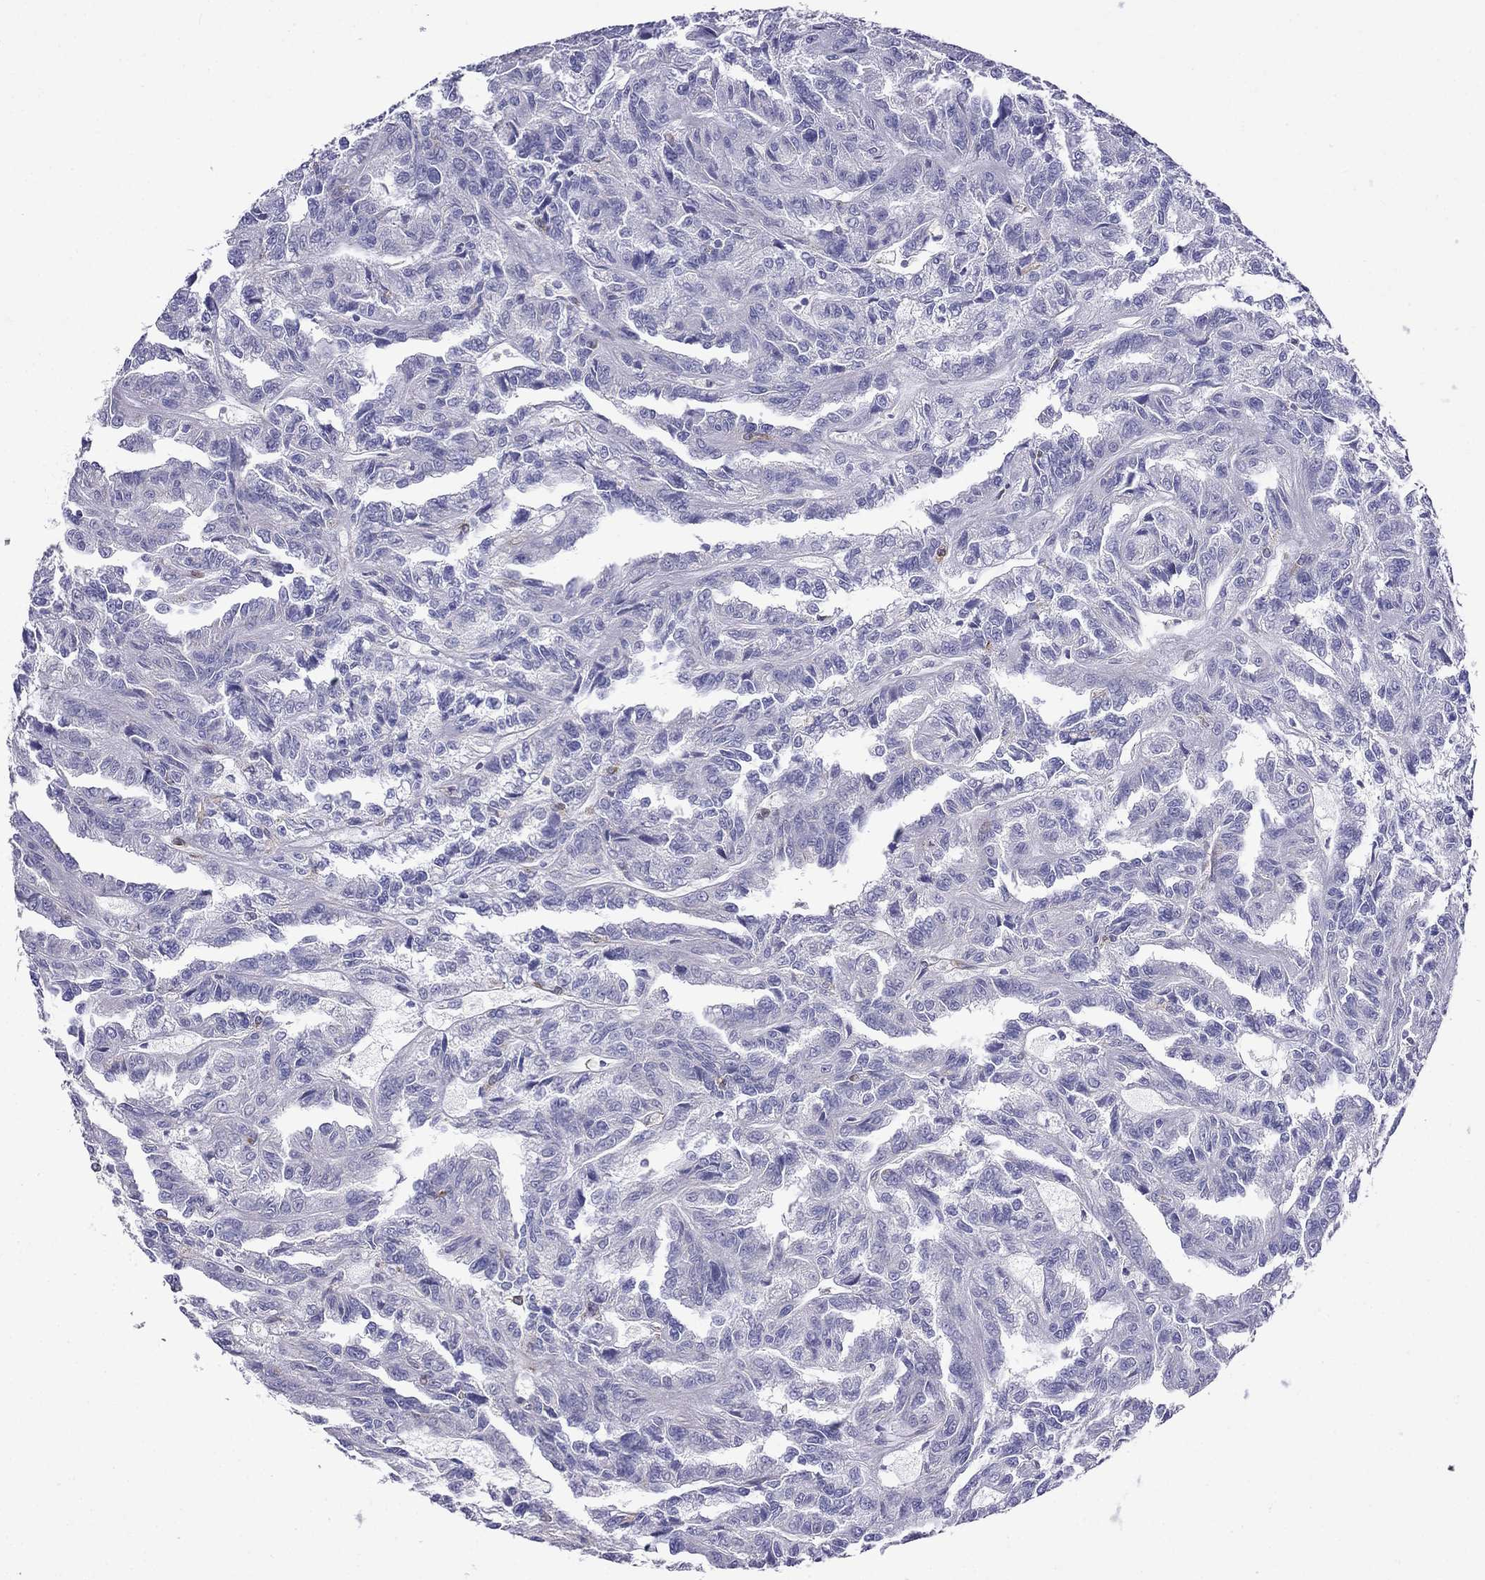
{"staining": {"intensity": "negative", "quantity": "none", "location": "none"}, "tissue": "renal cancer", "cell_type": "Tumor cells", "image_type": "cancer", "snomed": [{"axis": "morphology", "description": "Adenocarcinoma, NOS"}, {"axis": "topography", "description": "Kidney"}], "caption": "Immunohistochemical staining of human renal cancer (adenocarcinoma) displays no significant expression in tumor cells. (DAB (3,3'-diaminobenzidine) IHC visualized using brightfield microscopy, high magnification).", "gene": "GNAL", "patient": {"sex": "male", "age": 79}}